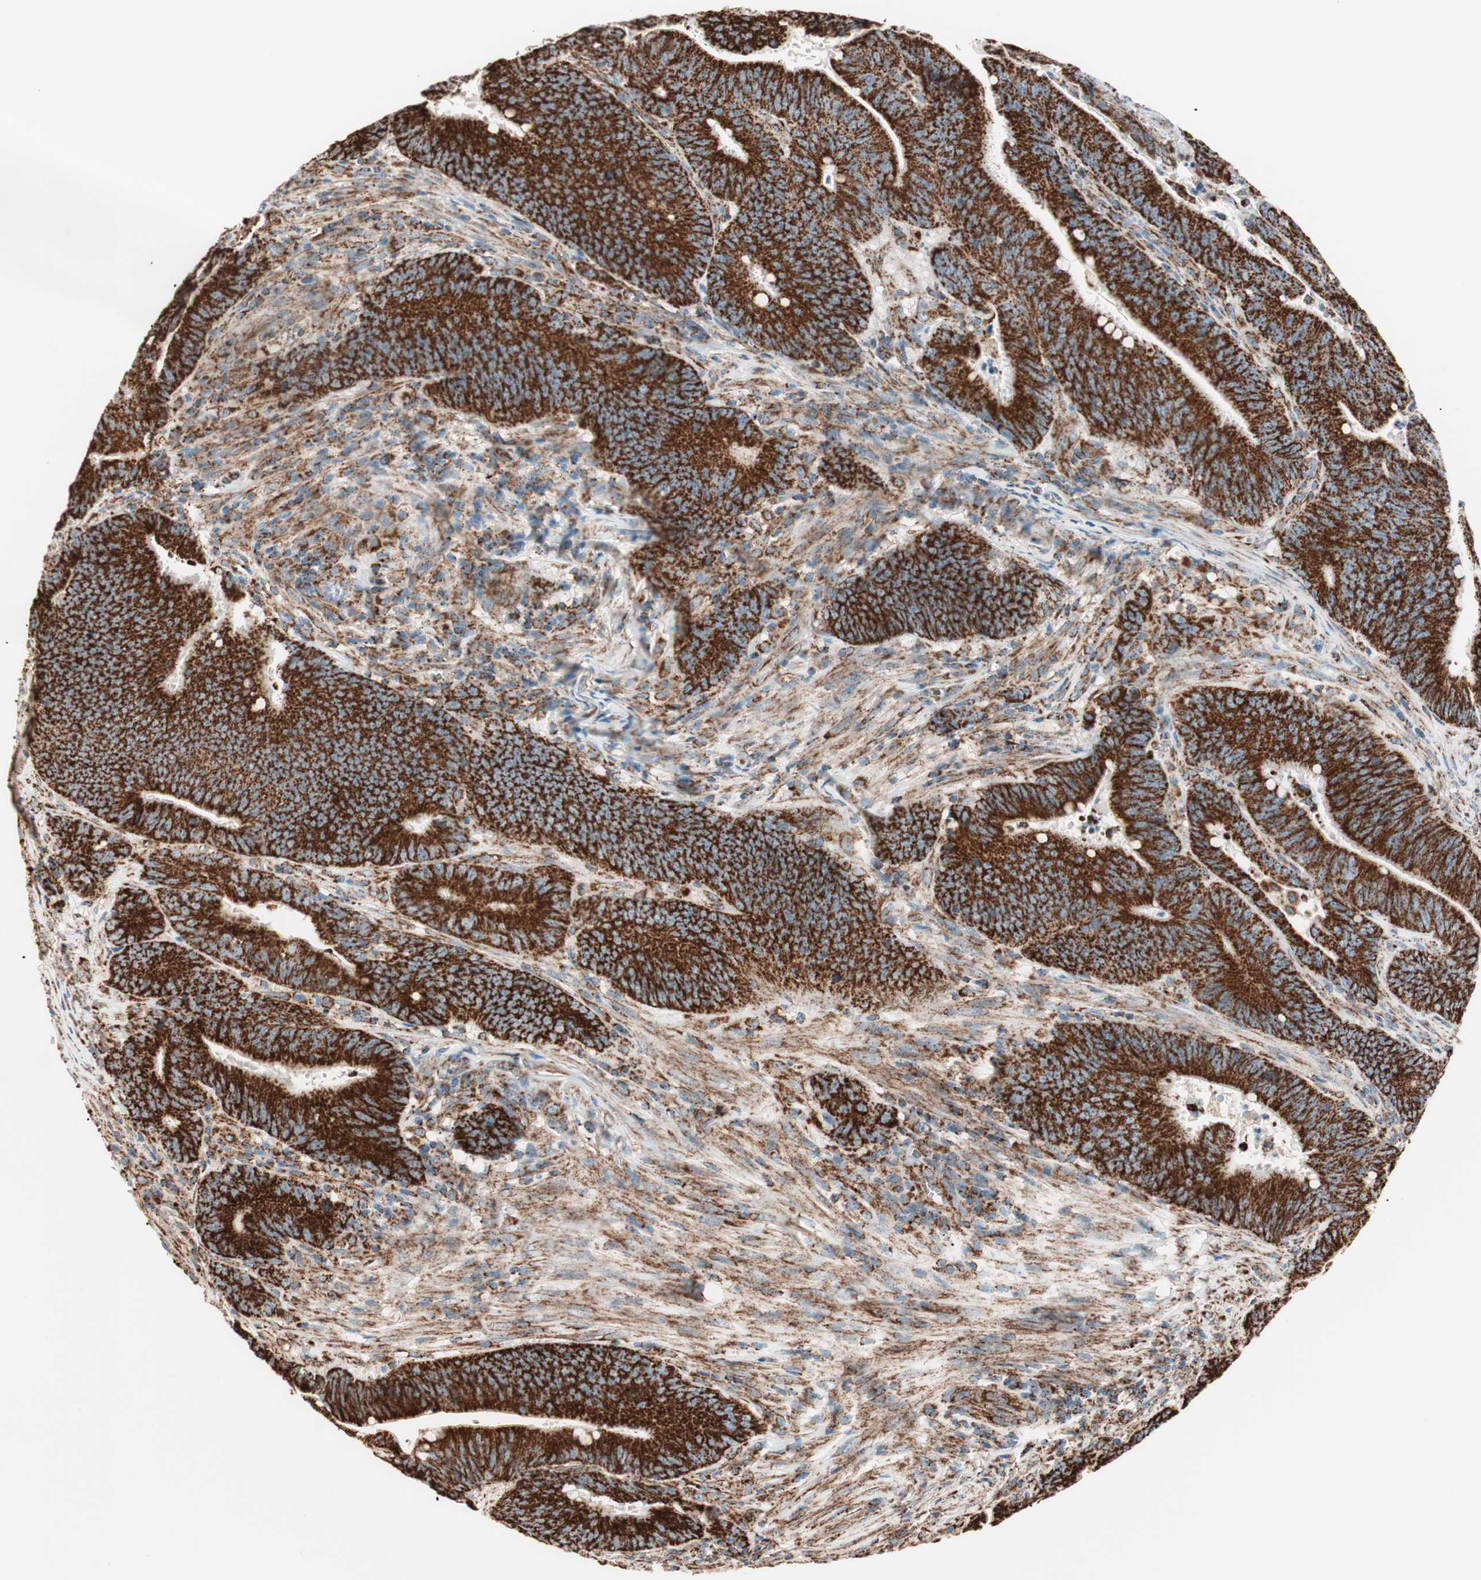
{"staining": {"intensity": "strong", "quantity": ">75%", "location": "cytoplasmic/membranous"}, "tissue": "colorectal cancer", "cell_type": "Tumor cells", "image_type": "cancer", "snomed": [{"axis": "morphology", "description": "Adenocarcinoma, NOS"}, {"axis": "topography", "description": "Colon"}], "caption": "Protein expression by IHC exhibits strong cytoplasmic/membranous positivity in about >75% of tumor cells in colorectal cancer (adenocarcinoma).", "gene": "TOMM22", "patient": {"sex": "male", "age": 45}}